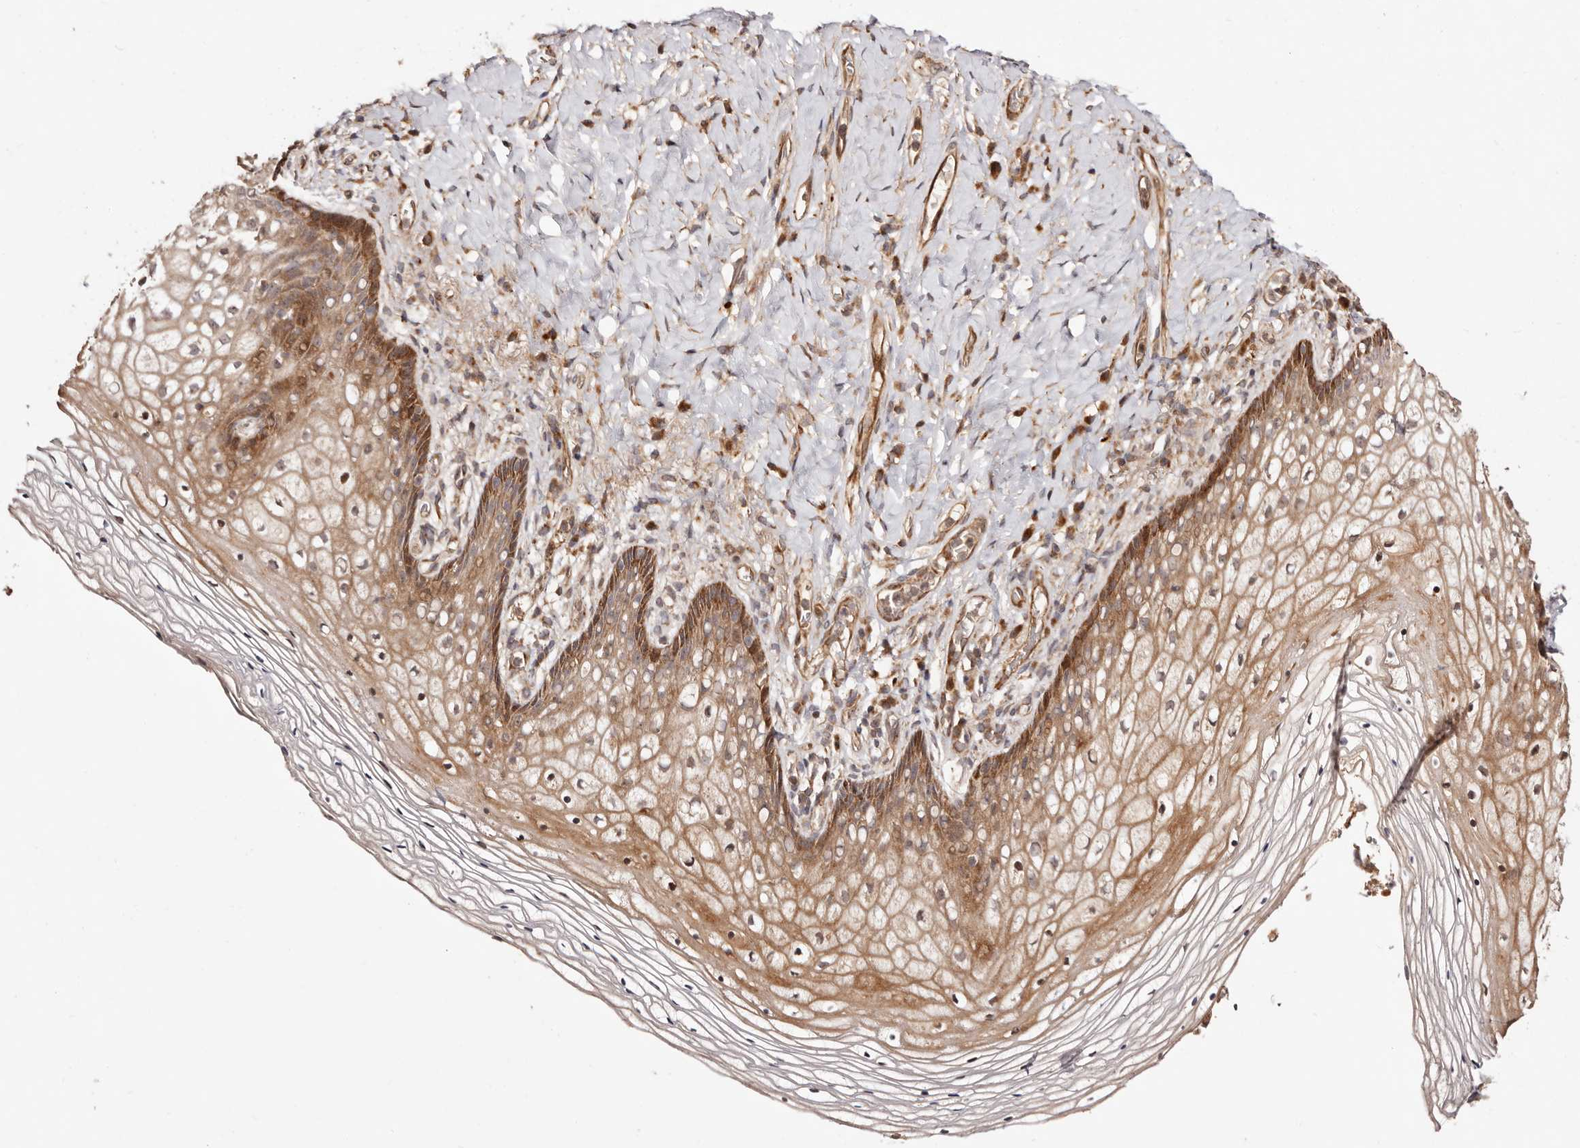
{"staining": {"intensity": "moderate", "quantity": ">75%", "location": "cytoplasmic/membranous,nuclear"}, "tissue": "vagina", "cell_type": "Squamous epithelial cells", "image_type": "normal", "snomed": [{"axis": "morphology", "description": "Normal tissue, NOS"}, {"axis": "topography", "description": "Vagina"}], "caption": "Immunohistochemistry (DAB) staining of normal vagina reveals moderate cytoplasmic/membranous,nuclear protein positivity in approximately >75% of squamous epithelial cells.", "gene": "PTPN22", "patient": {"sex": "female", "age": 60}}